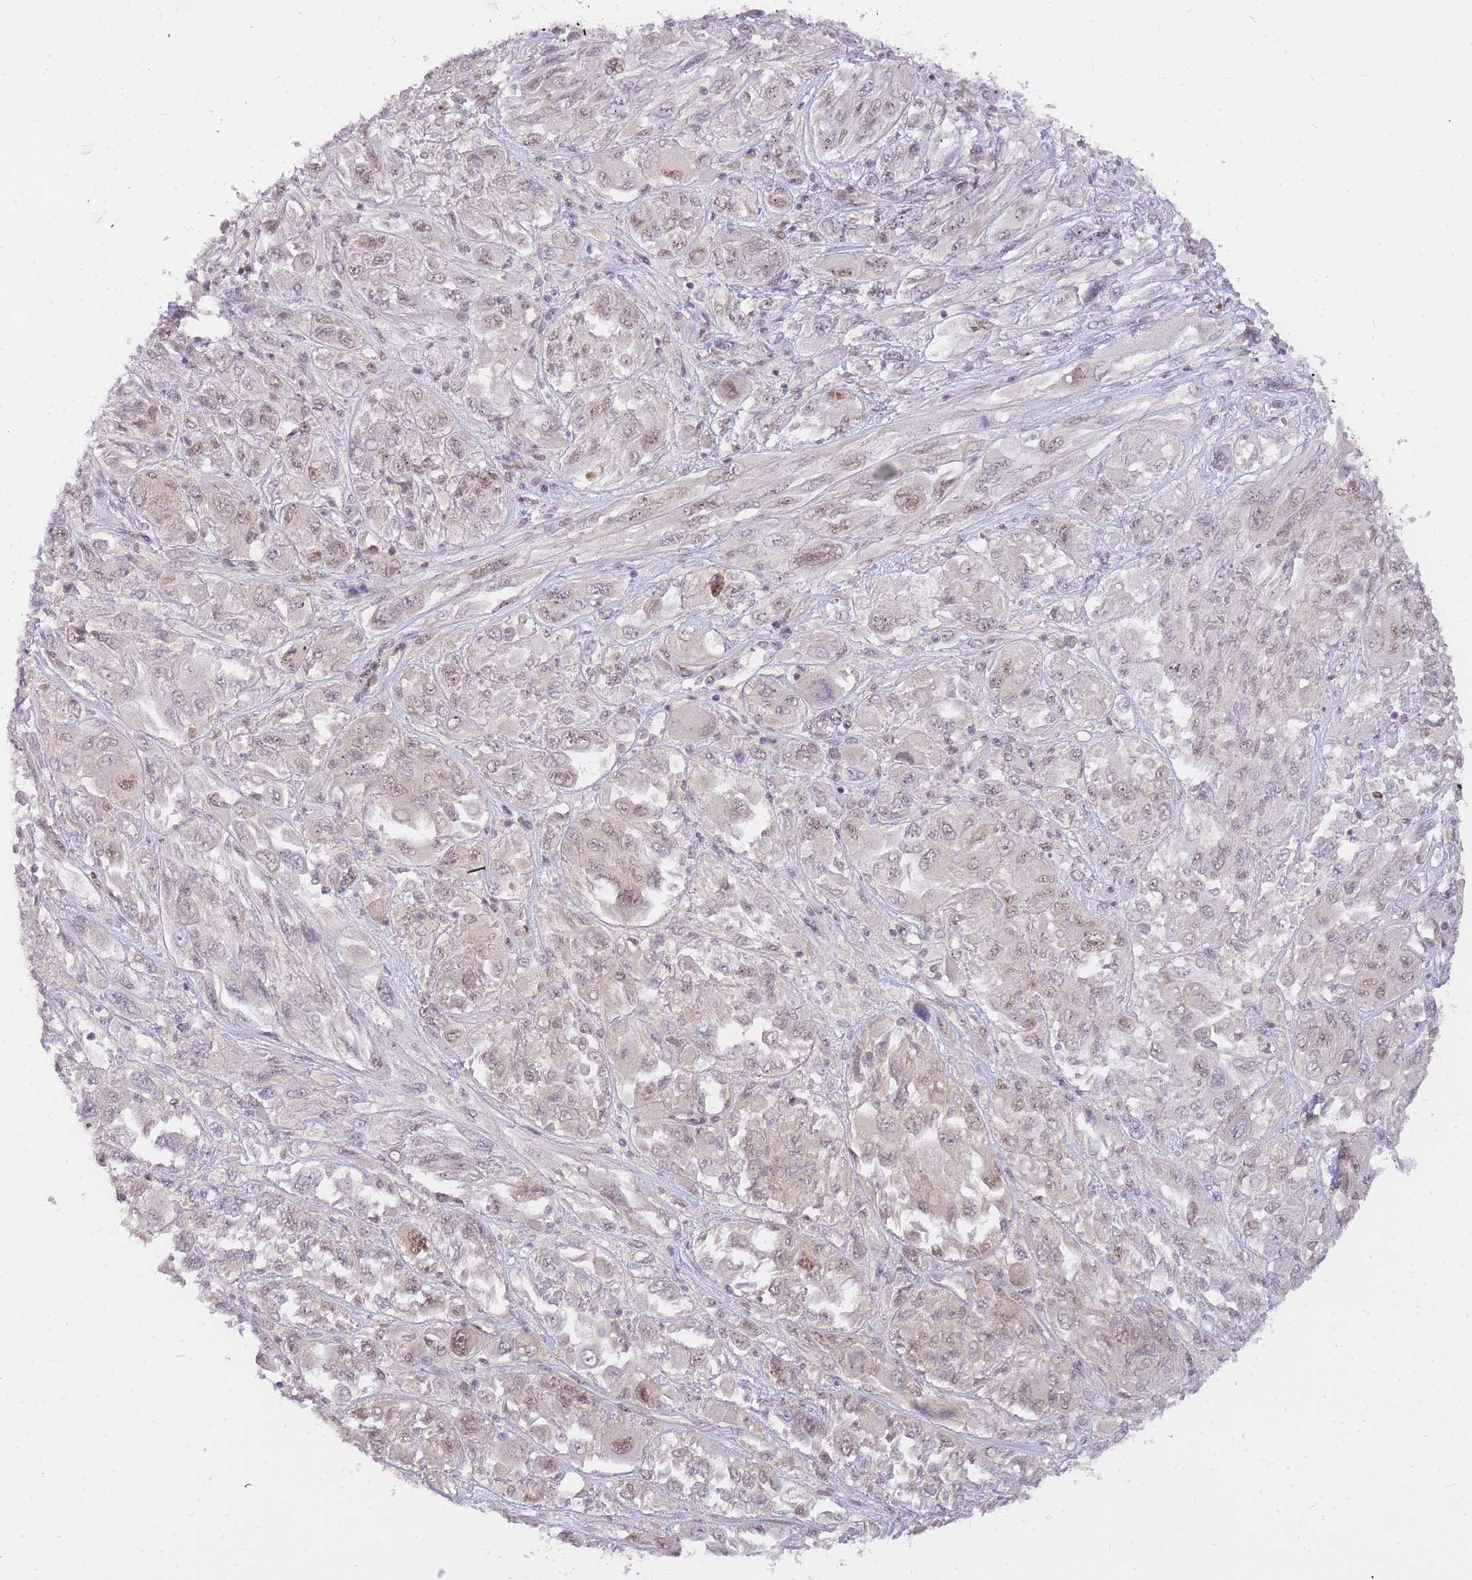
{"staining": {"intensity": "moderate", "quantity": "<25%", "location": "nuclear"}, "tissue": "melanoma", "cell_type": "Tumor cells", "image_type": "cancer", "snomed": [{"axis": "morphology", "description": "Malignant melanoma, NOS"}, {"axis": "topography", "description": "Skin"}], "caption": "IHC of melanoma shows low levels of moderate nuclear positivity in about <25% of tumor cells.", "gene": "TLE2", "patient": {"sex": "female", "age": 91}}